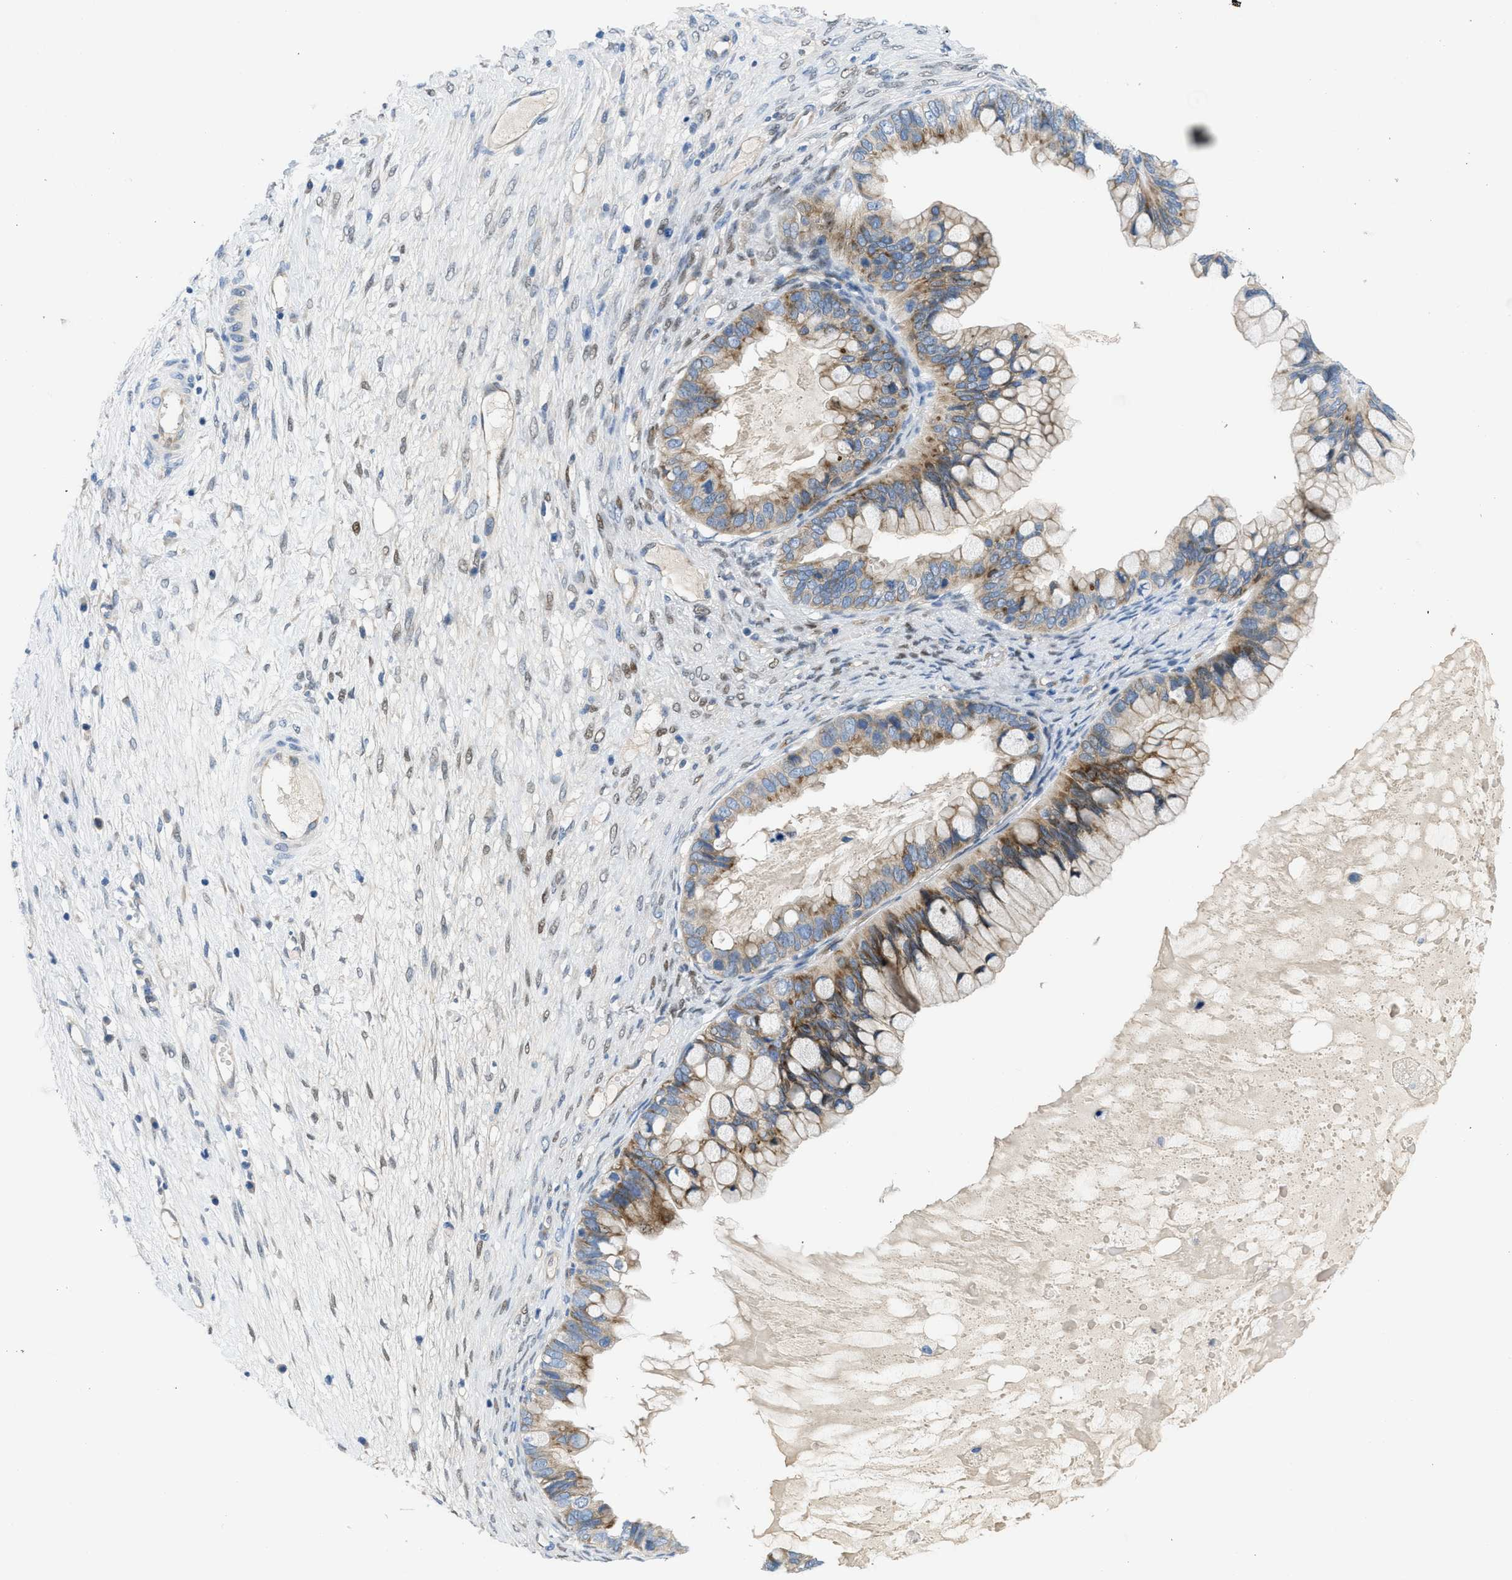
{"staining": {"intensity": "moderate", "quantity": ">75%", "location": "cytoplasmic/membranous"}, "tissue": "ovarian cancer", "cell_type": "Tumor cells", "image_type": "cancer", "snomed": [{"axis": "morphology", "description": "Cystadenocarcinoma, mucinous, NOS"}, {"axis": "topography", "description": "Ovary"}], "caption": "Ovarian cancer stained with a protein marker shows moderate staining in tumor cells.", "gene": "PGR", "patient": {"sex": "female", "age": 80}}